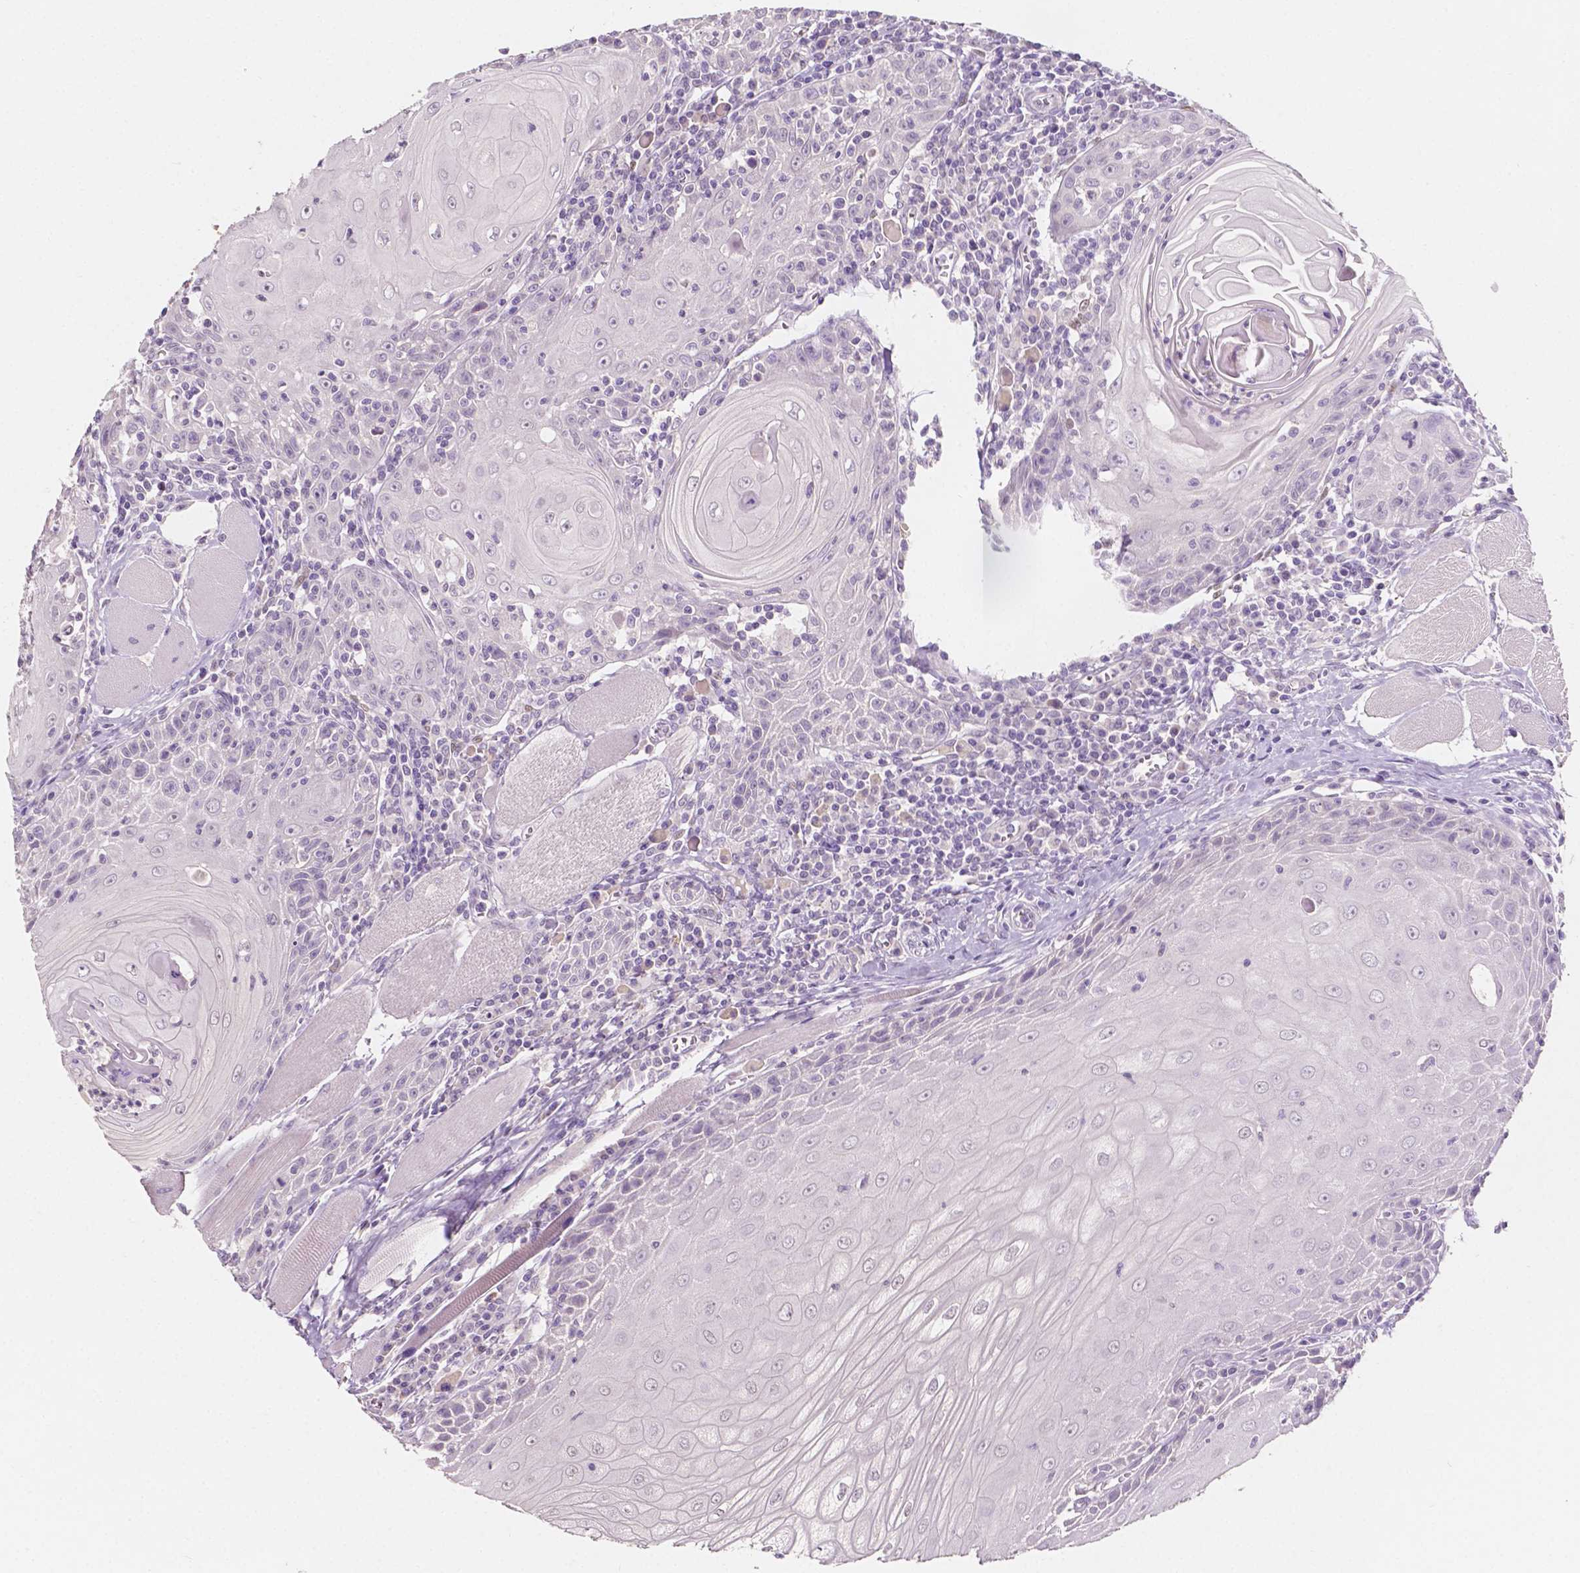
{"staining": {"intensity": "negative", "quantity": "none", "location": "none"}, "tissue": "head and neck cancer", "cell_type": "Tumor cells", "image_type": "cancer", "snomed": [{"axis": "morphology", "description": "Normal tissue, NOS"}, {"axis": "morphology", "description": "Squamous cell carcinoma, NOS"}, {"axis": "topography", "description": "Oral tissue"}, {"axis": "topography", "description": "Head-Neck"}], "caption": "This is an IHC image of head and neck cancer. There is no positivity in tumor cells.", "gene": "TAL1", "patient": {"sex": "male", "age": 52}}